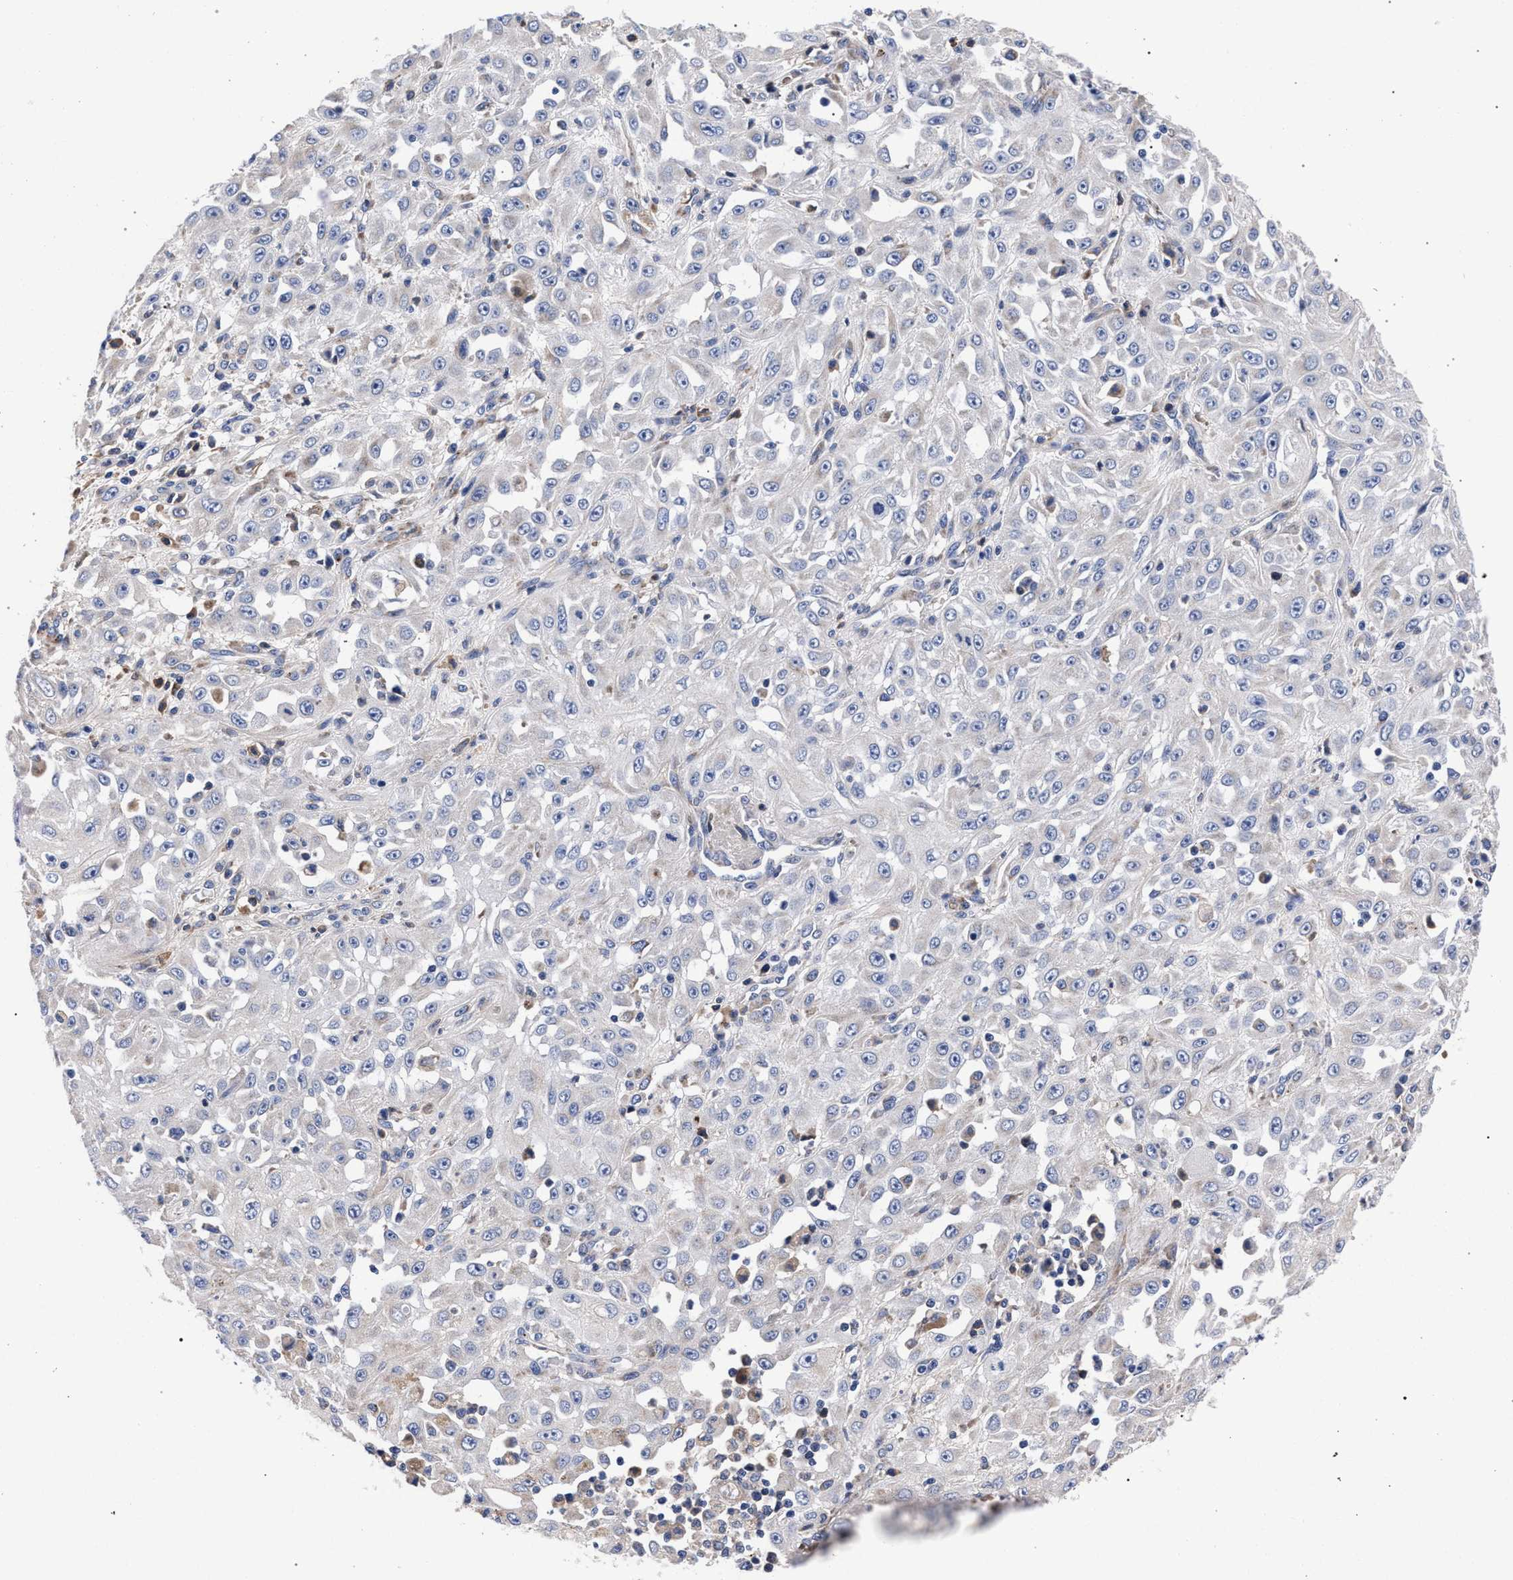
{"staining": {"intensity": "negative", "quantity": "none", "location": "none"}, "tissue": "skin cancer", "cell_type": "Tumor cells", "image_type": "cancer", "snomed": [{"axis": "morphology", "description": "Squamous cell carcinoma, NOS"}, {"axis": "morphology", "description": "Squamous cell carcinoma, metastatic, NOS"}, {"axis": "topography", "description": "Skin"}, {"axis": "topography", "description": "Lymph node"}], "caption": "A high-resolution image shows immunohistochemistry (IHC) staining of squamous cell carcinoma (skin), which demonstrates no significant expression in tumor cells.", "gene": "ACOX1", "patient": {"sex": "male", "age": 75}}